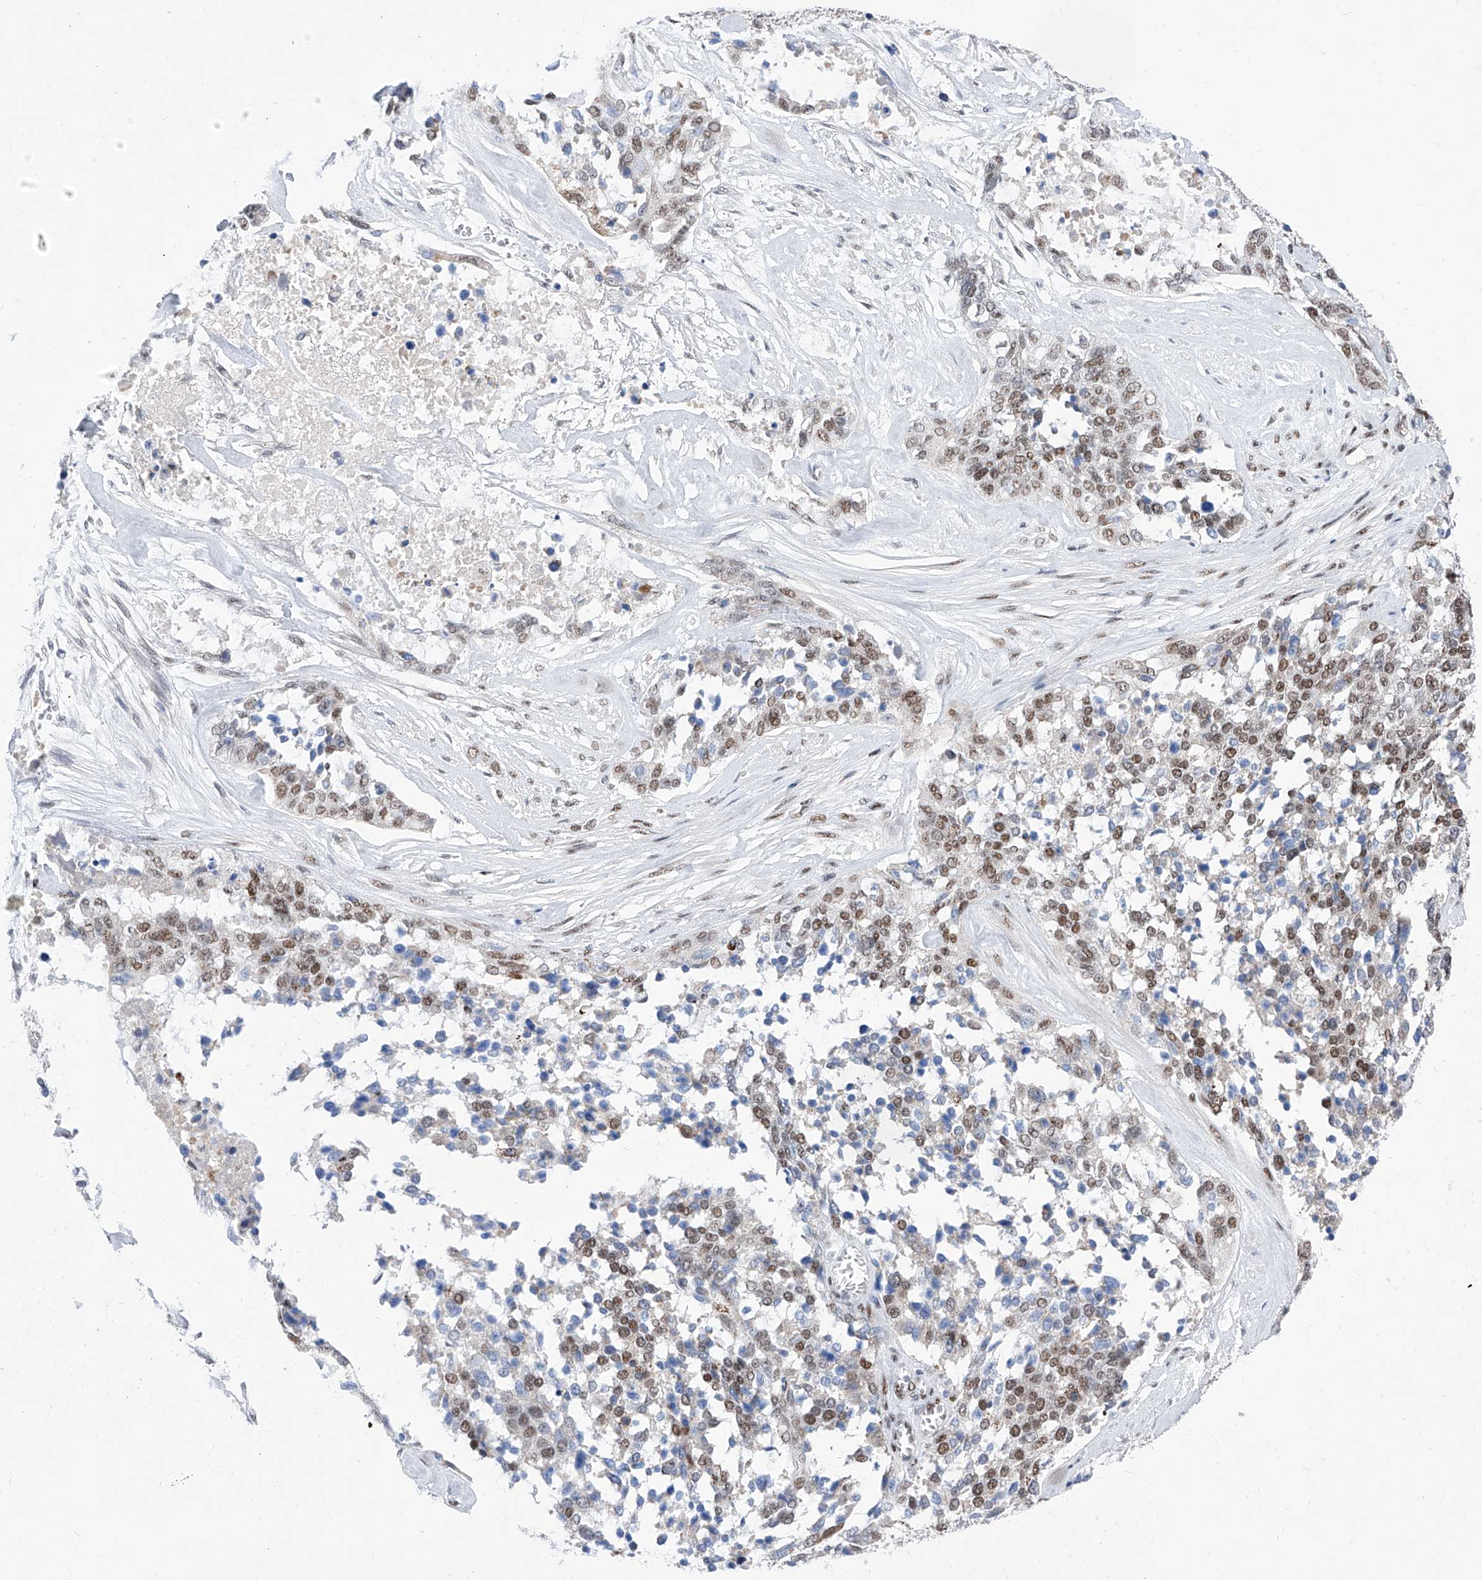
{"staining": {"intensity": "moderate", "quantity": "25%-75%", "location": "nuclear"}, "tissue": "ovarian cancer", "cell_type": "Tumor cells", "image_type": "cancer", "snomed": [{"axis": "morphology", "description": "Cystadenocarcinoma, serous, NOS"}, {"axis": "topography", "description": "Ovary"}], "caption": "Ovarian cancer (serous cystadenocarcinoma) tissue shows moderate nuclear expression in about 25%-75% of tumor cells The protein is stained brown, and the nuclei are stained in blue (DAB IHC with brightfield microscopy, high magnification).", "gene": "ATN1", "patient": {"sex": "female", "age": 44}}